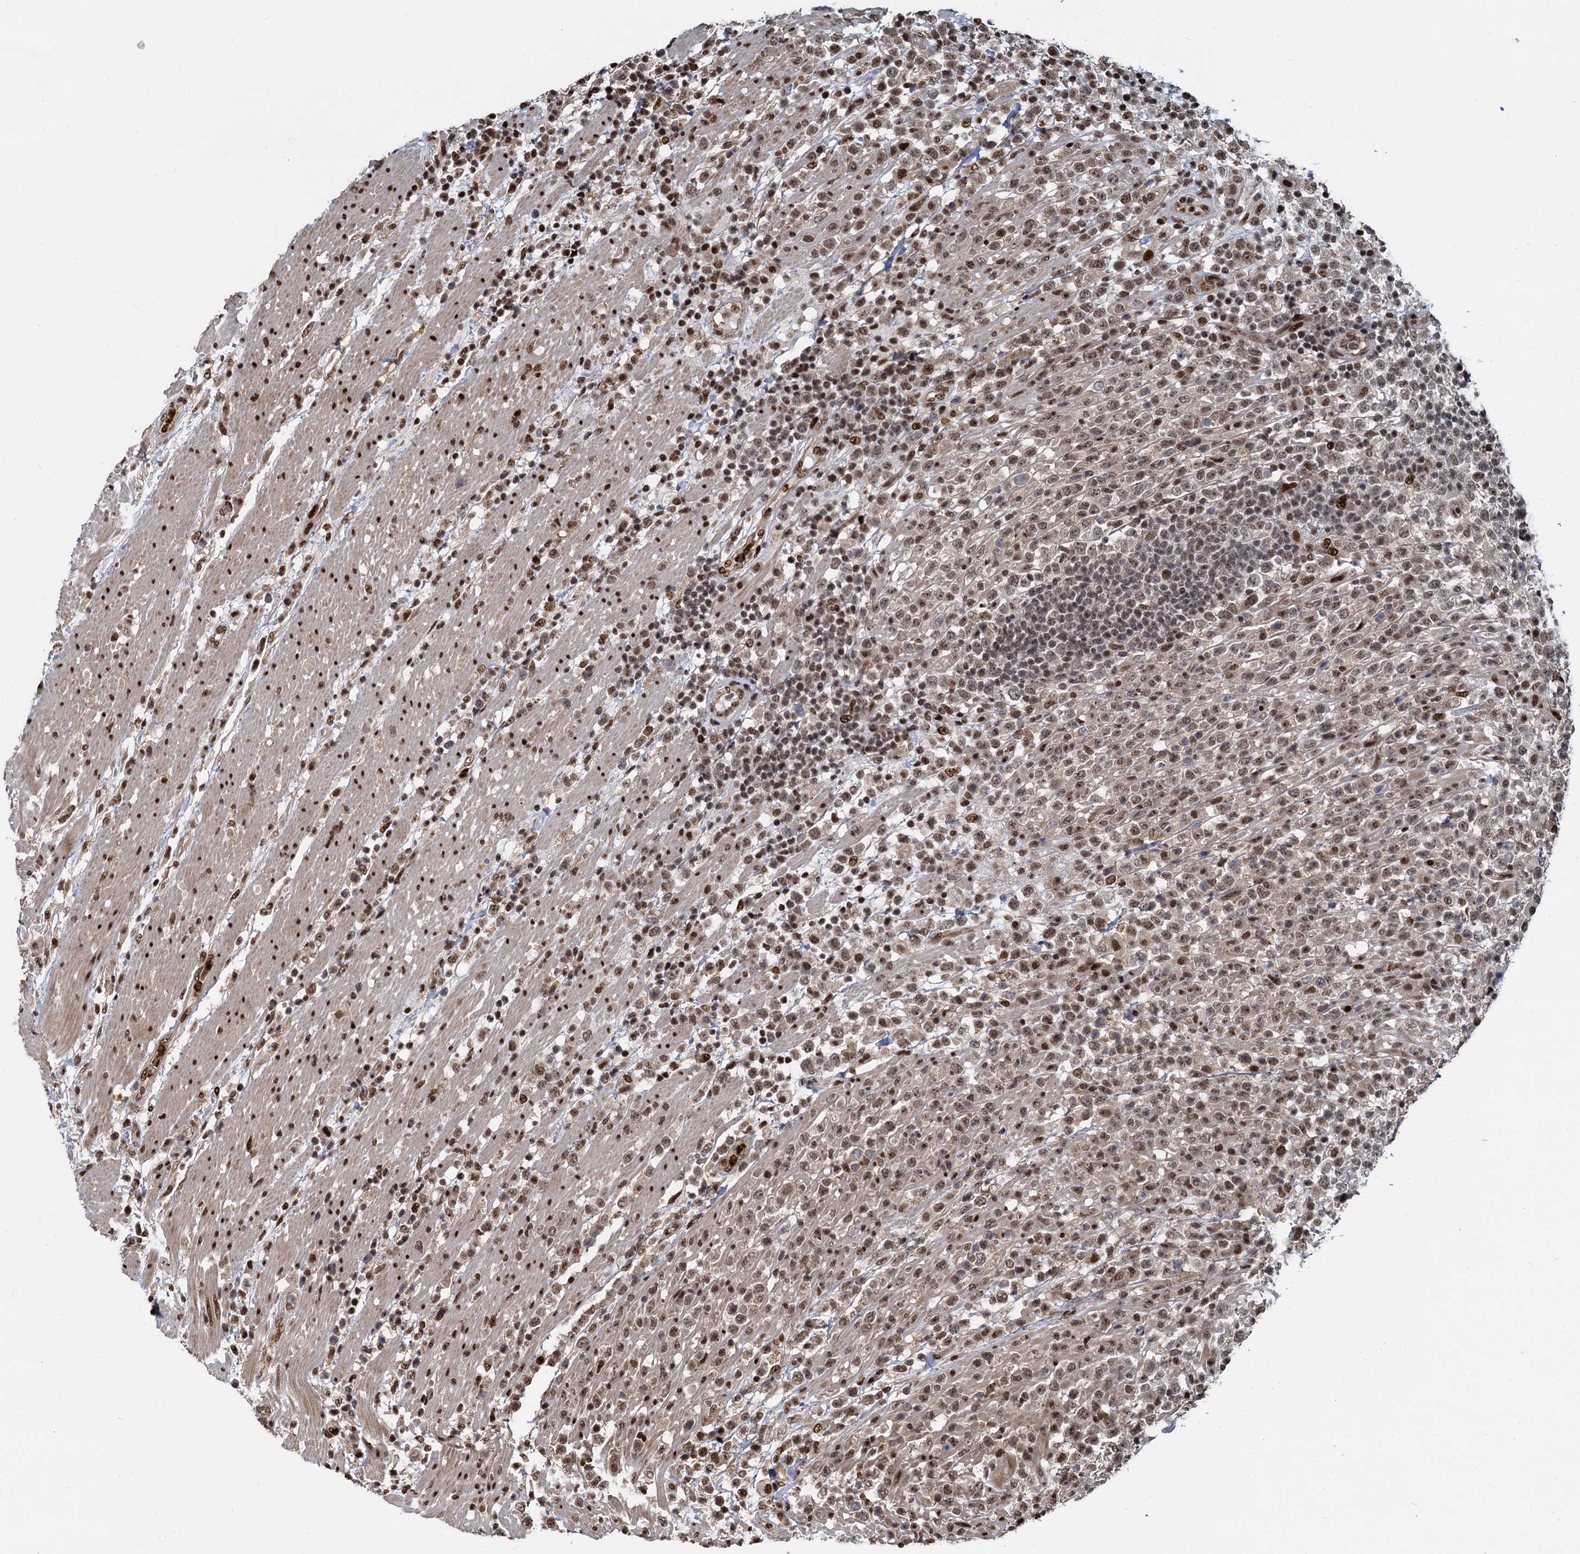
{"staining": {"intensity": "moderate", "quantity": ">75%", "location": "nuclear"}, "tissue": "lymphoma", "cell_type": "Tumor cells", "image_type": "cancer", "snomed": [{"axis": "morphology", "description": "Malignant lymphoma, non-Hodgkin's type, High grade"}, {"axis": "topography", "description": "Colon"}], "caption": "High-grade malignant lymphoma, non-Hodgkin's type tissue shows moderate nuclear expression in about >75% of tumor cells Ihc stains the protein of interest in brown and the nuclei are stained blue.", "gene": "ANKRD49", "patient": {"sex": "female", "age": 53}}